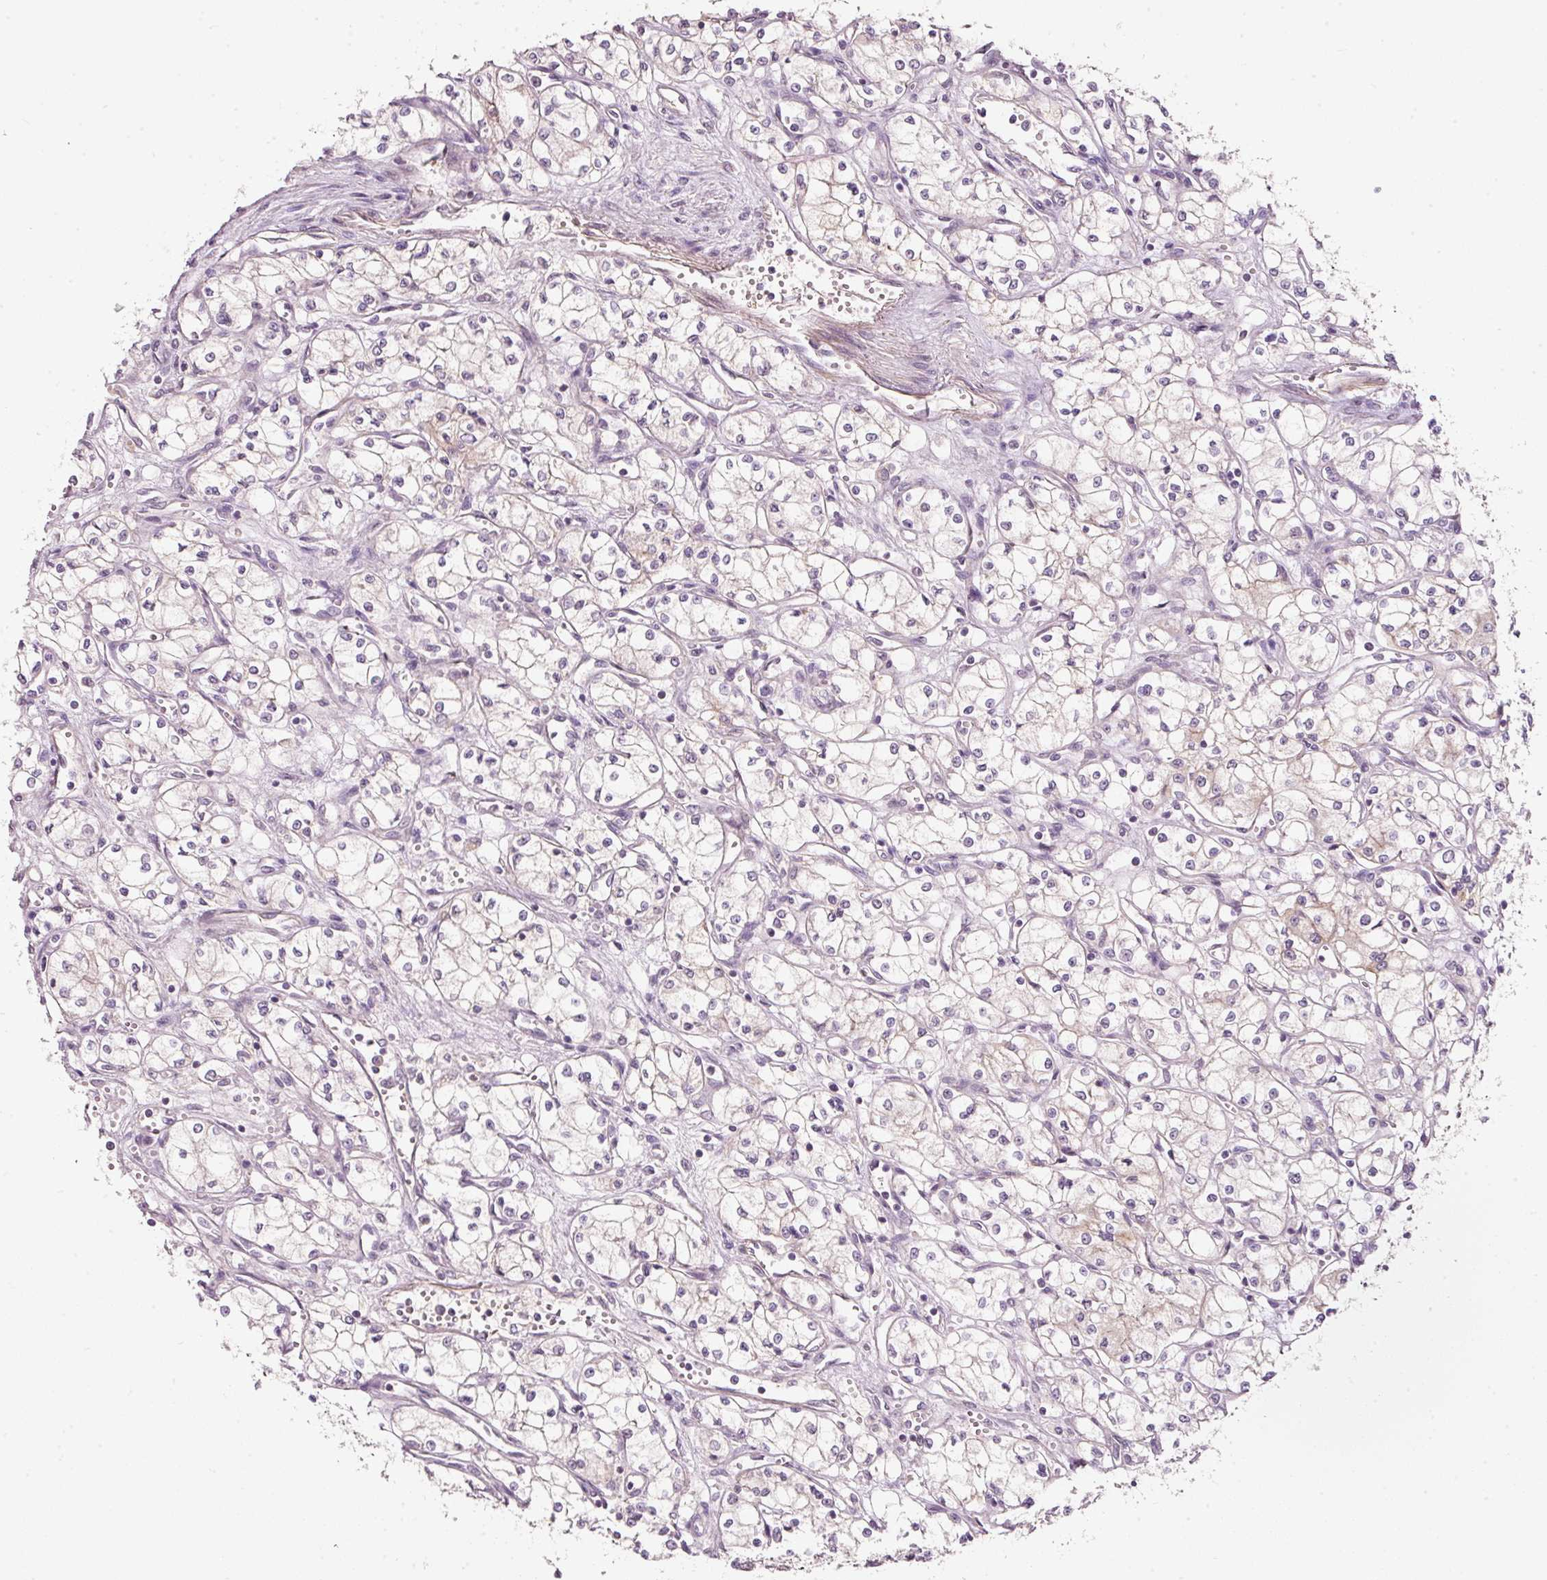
{"staining": {"intensity": "negative", "quantity": "none", "location": "none"}, "tissue": "renal cancer", "cell_type": "Tumor cells", "image_type": "cancer", "snomed": [{"axis": "morphology", "description": "Normal tissue, NOS"}, {"axis": "morphology", "description": "Adenocarcinoma, NOS"}, {"axis": "topography", "description": "Kidney"}], "caption": "Tumor cells show no significant positivity in renal adenocarcinoma. (DAB (3,3'-diaminobenzidine) immunohistochemistry, high magnification).", "gene": "TIRAP", "patient": {"sex": "male", "age": 59}}